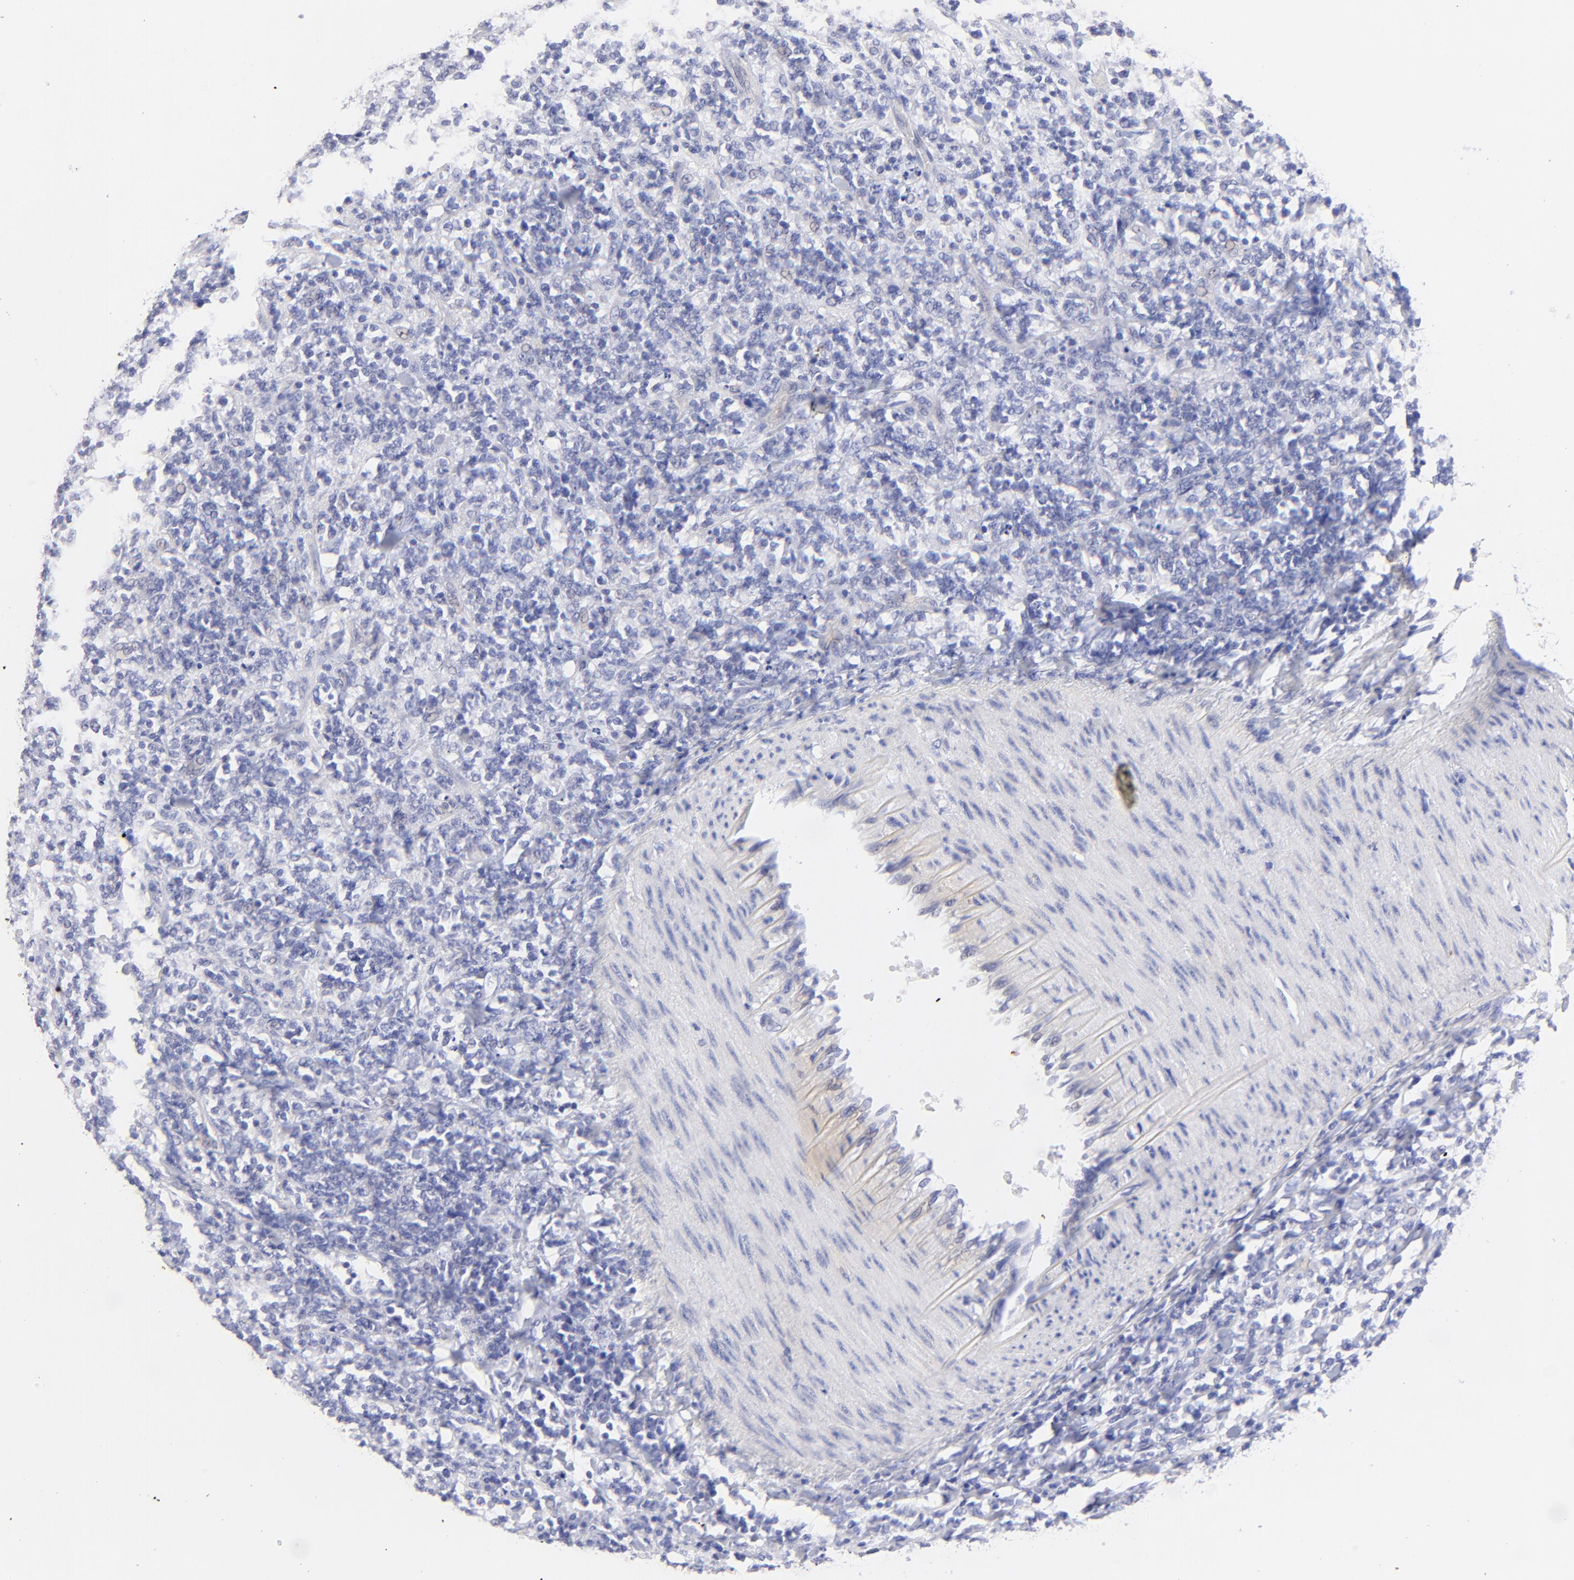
{"staining": {"intensity": "negative", "quantity": "none", "location": "none"}, "tissue": "lymphoma", "cell_type": "Tumor cells", "image_type": "cancer", "snomed": [{"axis": "morphology", "description": "Malignant lymphoma, non-Hodgkin's type, High grade"}, {"axis": "topography", "description": "Soft tissue"}], "caption": "Immunohistochemistry (IHC) image of malignant lymphoma, non-Hodgkin's type (high-grade) stained for a protein (brown), which reveals no staining in tumor cells.", "gene": "HORMAD2", "patient": {"sex": "male", "age": 18}}